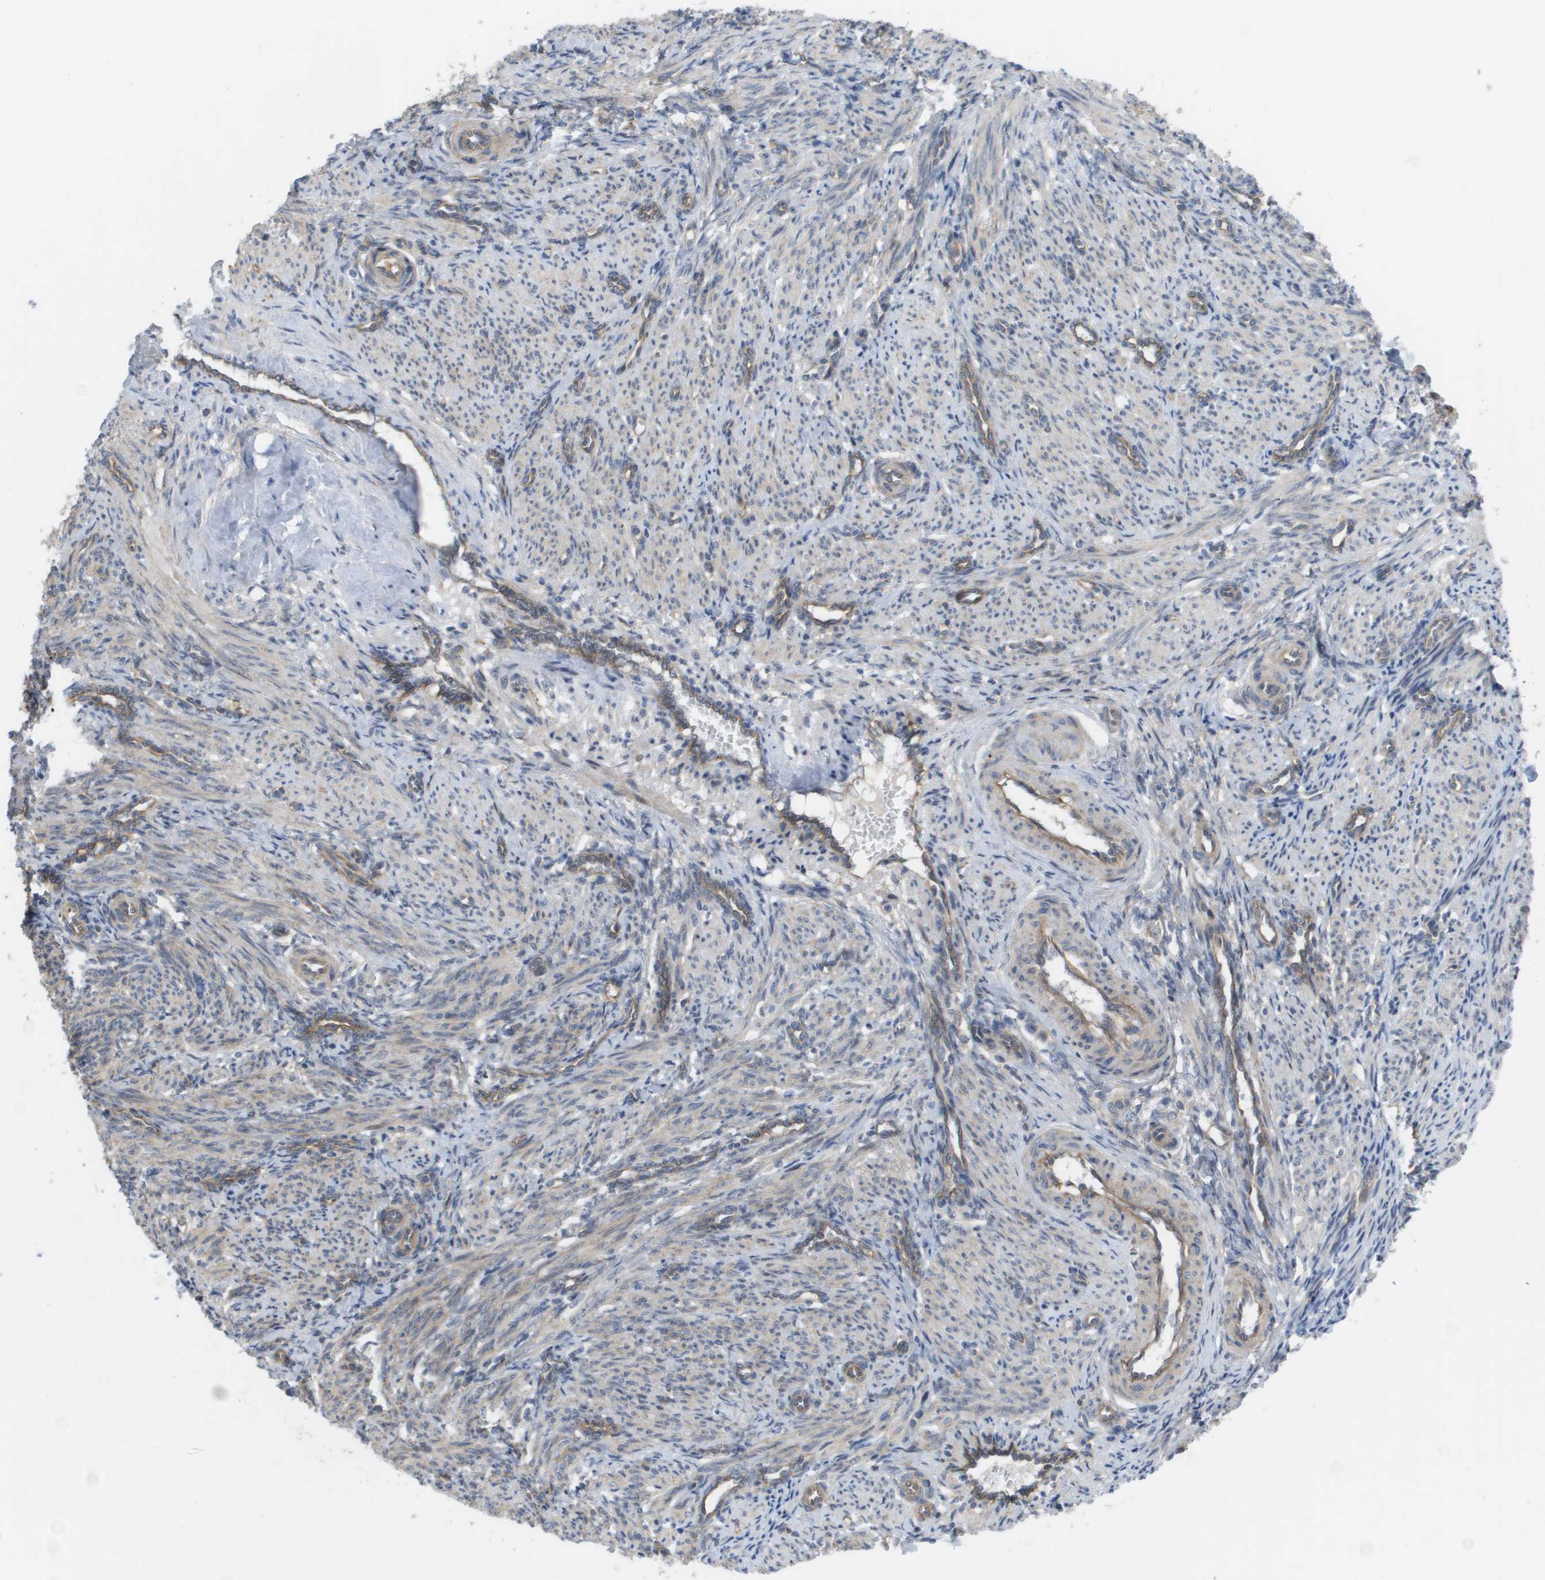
{"staining": {"intensity": "weak", "quantity": "25%-75%", "location": "cytoplasmic/membranous"}, "tissue": "smooth muscle", "cell_type": "Smooth muscle cells", "image_type": "normal", "snomed": [{"axis": "morphology", "description": "Normal tissue, NOS"}, {"axis": "topography", "description": "Endometrium"}], "caption": "Brown immunohistochemical staining in unremarkable human smooth muscle displays weak cytoplasmic/membranous positivity in approximately 25%-75% of smooth muscle cells.", "gene": "MTARC2", "patient": {"sex": "female", "age": 33}}